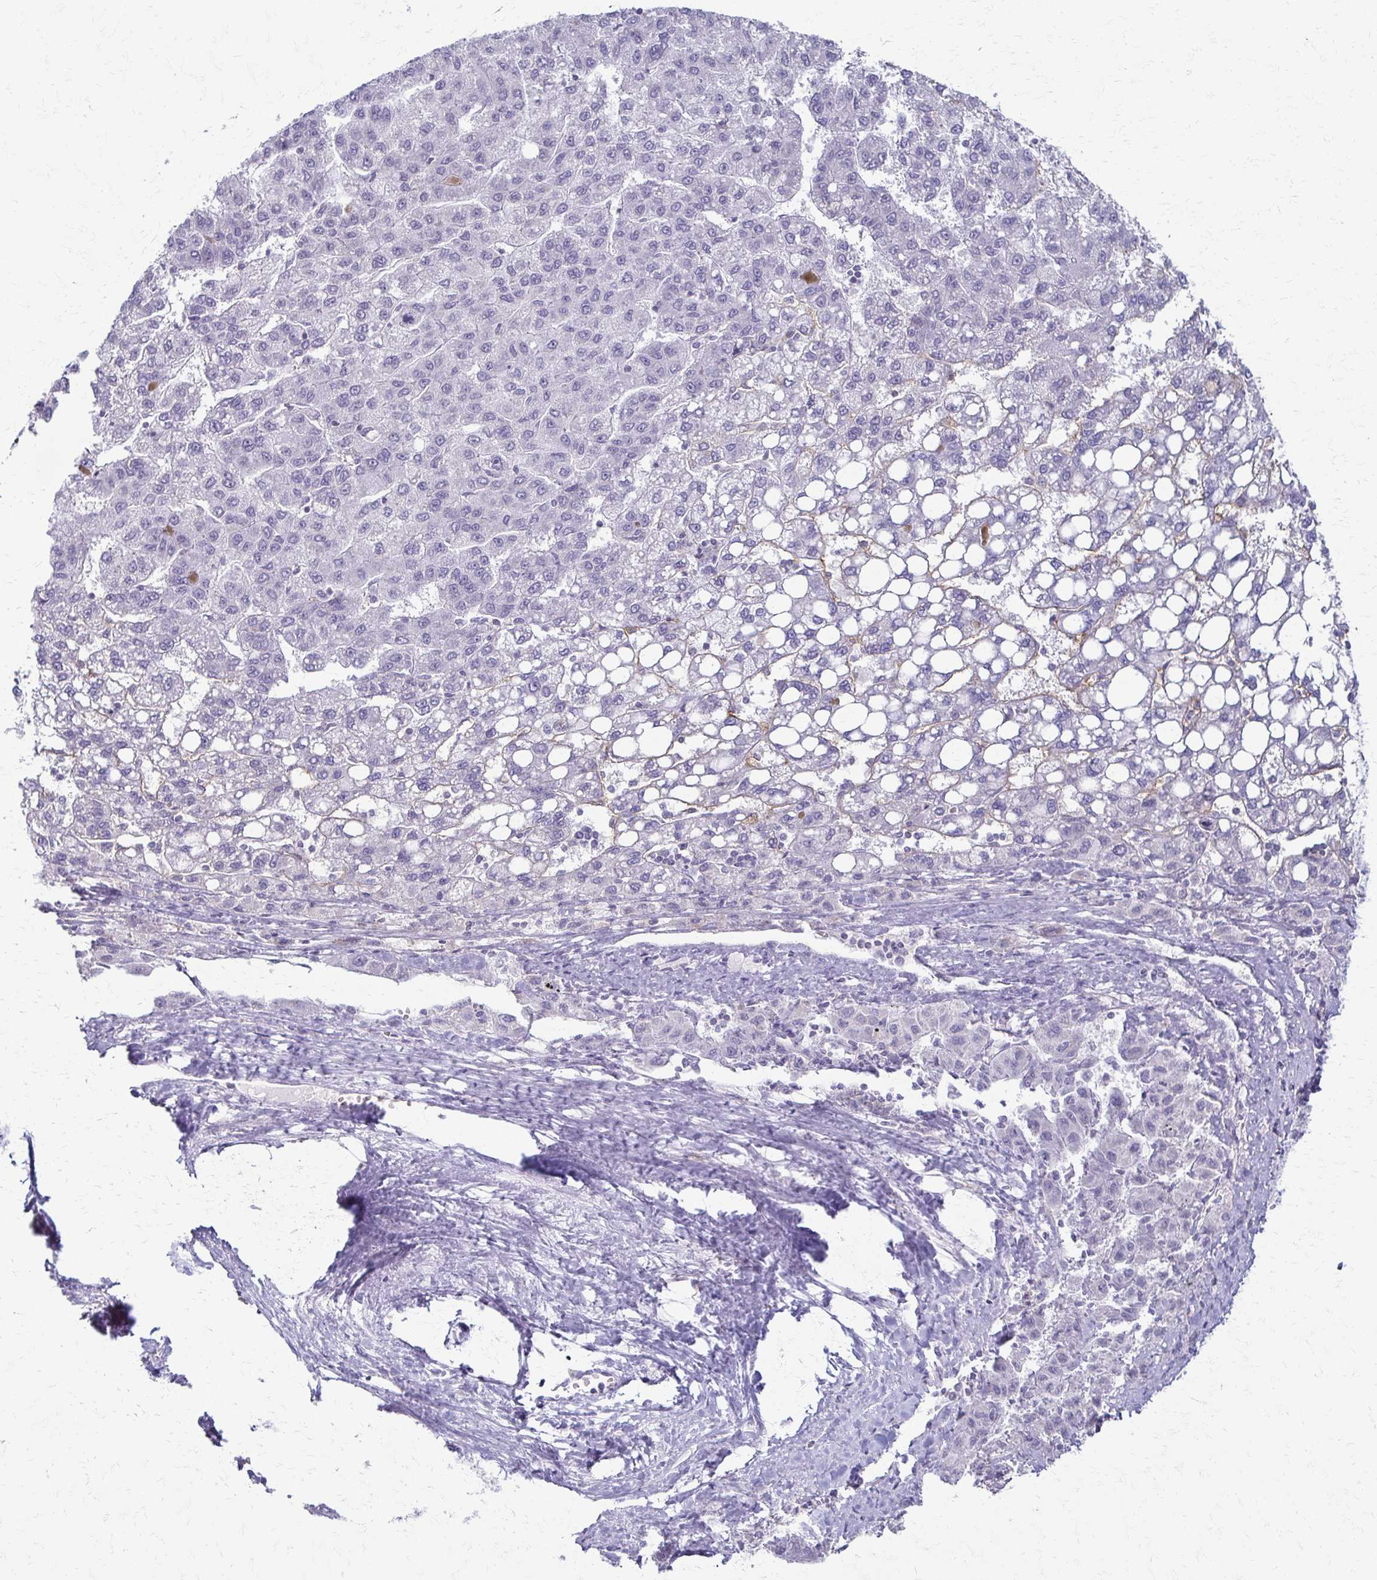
{"staining": {"intensity": "negative", "quantity": "none", "location": "none"}, "tissue": "liver cancer", "cell_type": "Tumor cells", "image_type": "cancer", "snomed": [{"axis": "morphology", "description": "Carcinoma, Hepatocellular, NOS"}, {"axis": "topography", "description": "Liver"}], "caption": "Immunohistochemical staining of human liver cancer shows no significant expression in tumor cells.", "gene": "FCGR2B", "patient": {"sex": "female", "age": 82}}